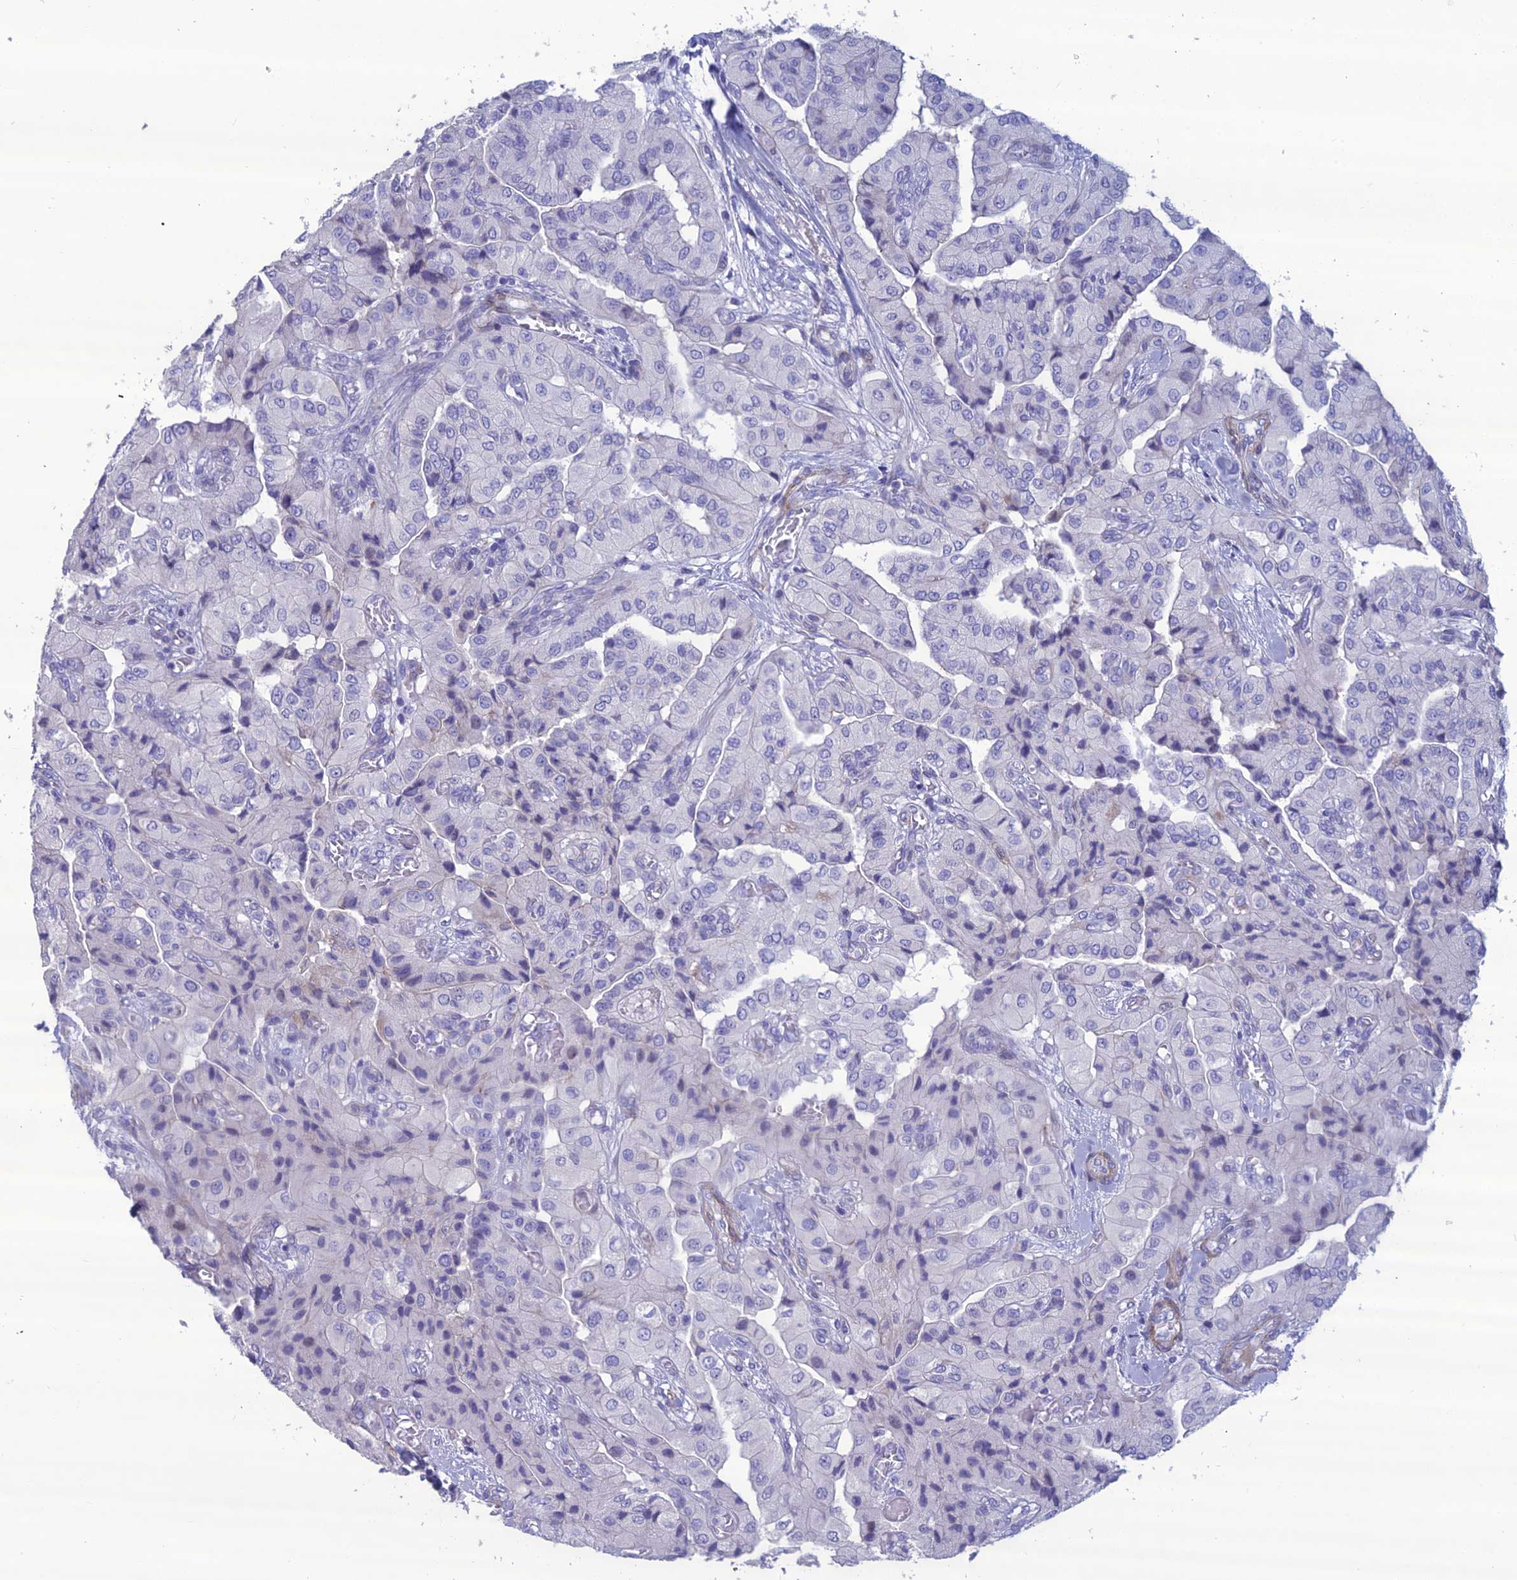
{"staining": {"intensity": "negative", "quantity": "none", "location": "none"}, "tissue": "head and neck cancer", "cell_type": "Tumor cells", "image_type": "cancer", "snomed": [{"axis": "morphology", "description": "Adenocarcinoma, NOS"}, {"axis": "topography", "description": "Head-Neck"}], "caption": "Head and neck cancer (adenocarcinoma) was stained to show a protein in brown. There is no significant positivity in tumor cells.", "gene": "OR56B1", "patient": {"sex": "male", "age": 66}}